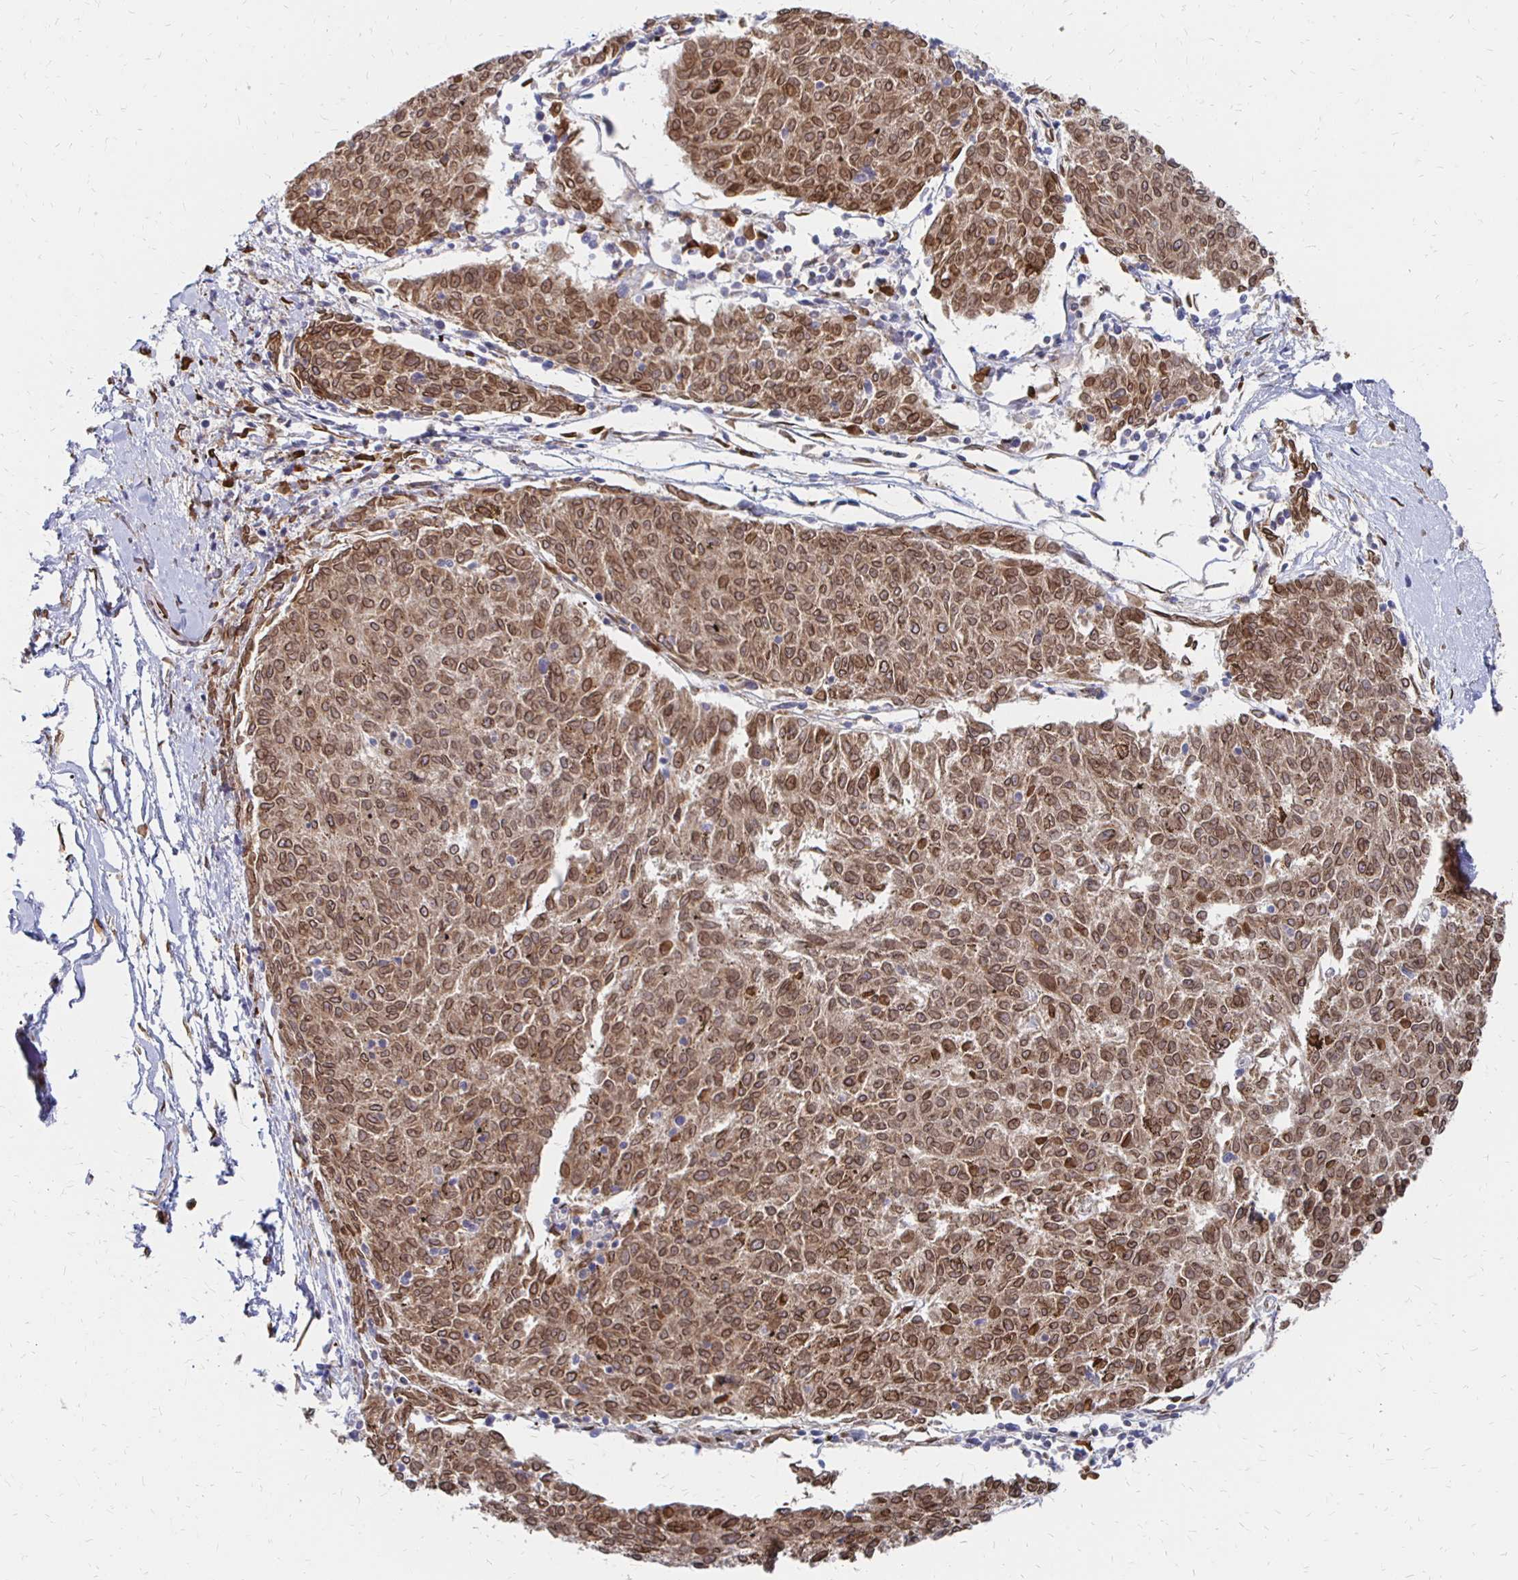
{"staining": {"intensity": "strong", "quantity": ">75%", "location": "cytoplasmic/membranous,nuclear"}, "tissue": "melanoma", "cell_type": "Tumor cells", "image_type": "cancer", "snomed": [{"axis": "morphology", "description": "Malignant melanoma, NOS"}, {"axis": "topography", "description": "Skin"}], "caption": "Immunohistochemical staining of human melanoma exhibits high levels of strong cytoplasmic/membranous and nuclear positivity in approximately >75% of tumor cells. The protein of interest is shown in brown color, while the nuclei are stained blue.", "gene": "PELI3", "patient": {"sex": "female", "age": 72}}